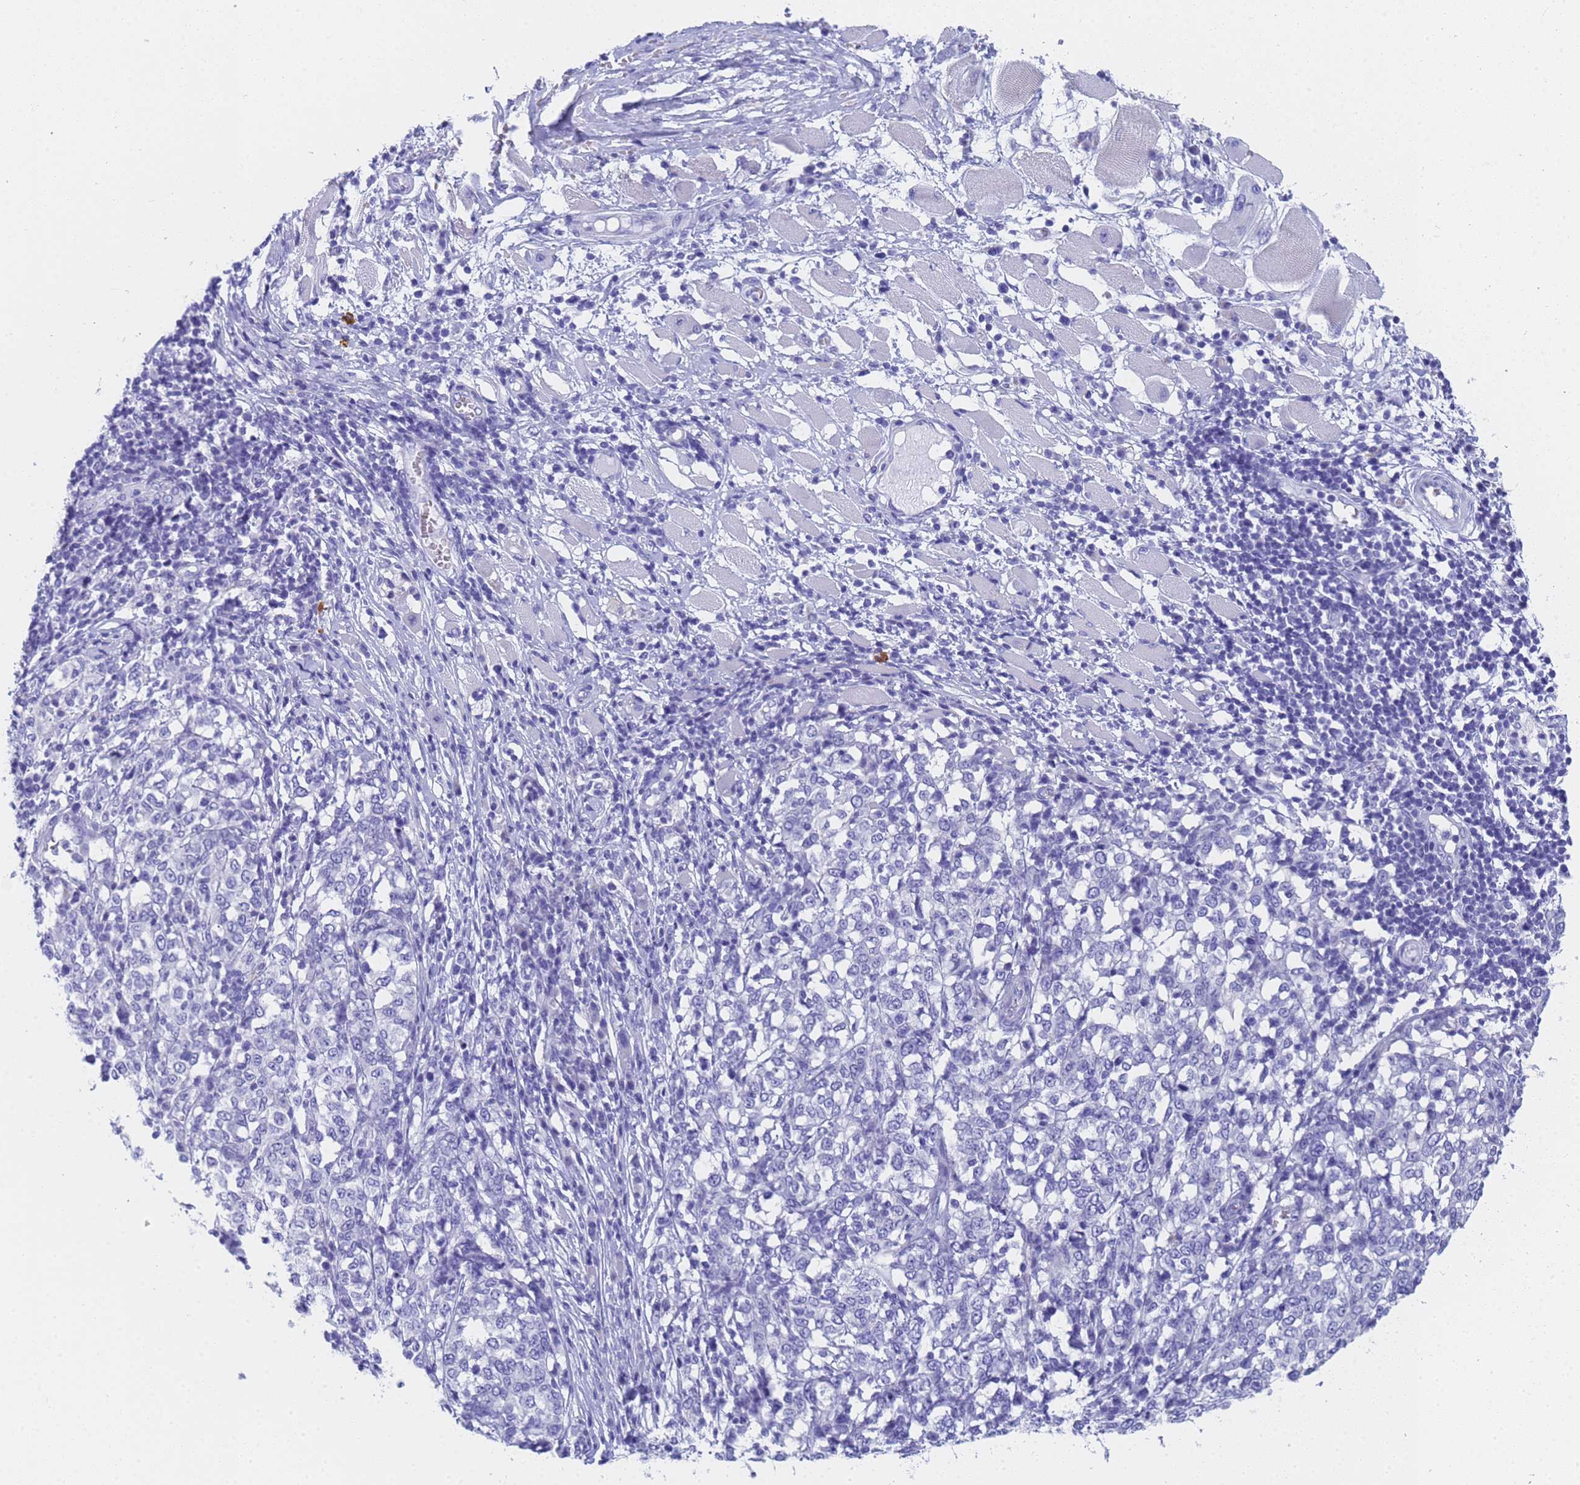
{"staining": {"intensity": "negative", "quantity": "none", "location": "none"}, "tissue": "melanoma", "cell_type": "Tumor cells", "image_type": "cancer", "snomed": [{"axis": "morphology", "description": "Malignant melanoma, NOS"}, {"axis": "topography", "description": "Skin"}], "caption": "An immunohistochemistry micrograph of melanoma is shown. There is no staining in tumor cells of melanoma.", "gene": "STATH", "patient": {"sex": "female", "age": 72}}